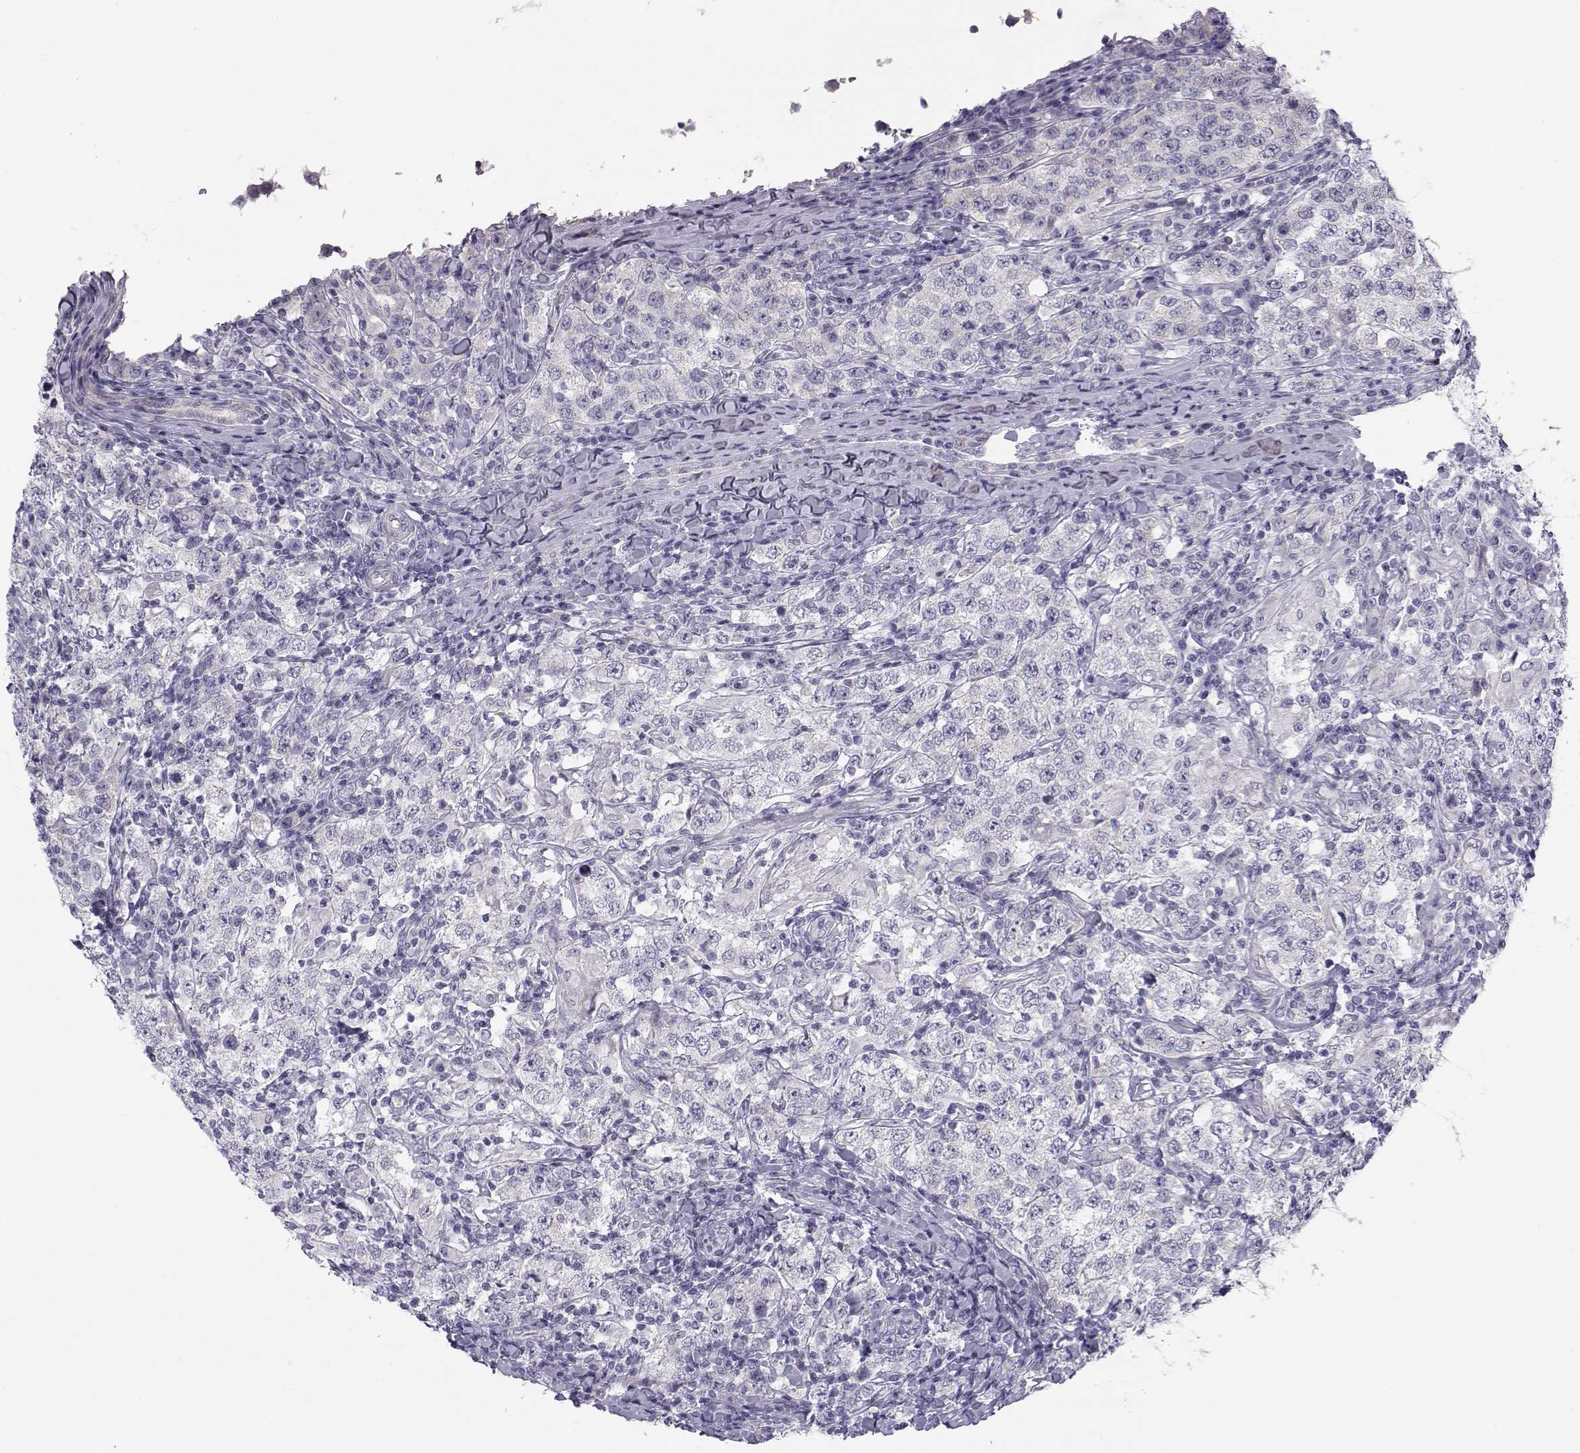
{"staining": {"intensity": "negative", "quantity": "none", "location": "none"}, "tissue": "testis cancer", "cell_type": "Tumor cells", "image_type": "cancer", "snomed": [{"axis": "morphology", "description": "Seminoma, NOS"}, {"axis": "morphology", "description": "Carcinoma, Embryonal, NOS"}, {"axis": "topography", "description": "Testis"}], "caption": "DAB (3,3'-diaminobenzidine) immunohistochemical staining of human testis cancer (embryonal carcinoma) reveals no significant positivity in tumor cells. The staining was performed using DAB (3,3'-diaminobenzidine) to visualize the protein expression in brown, while the nuclei were stained in blue with hematoxylin (Magnification: 20x).", "gene": "KCNMB4", "patient": {"sex": "male", "age": 41}}